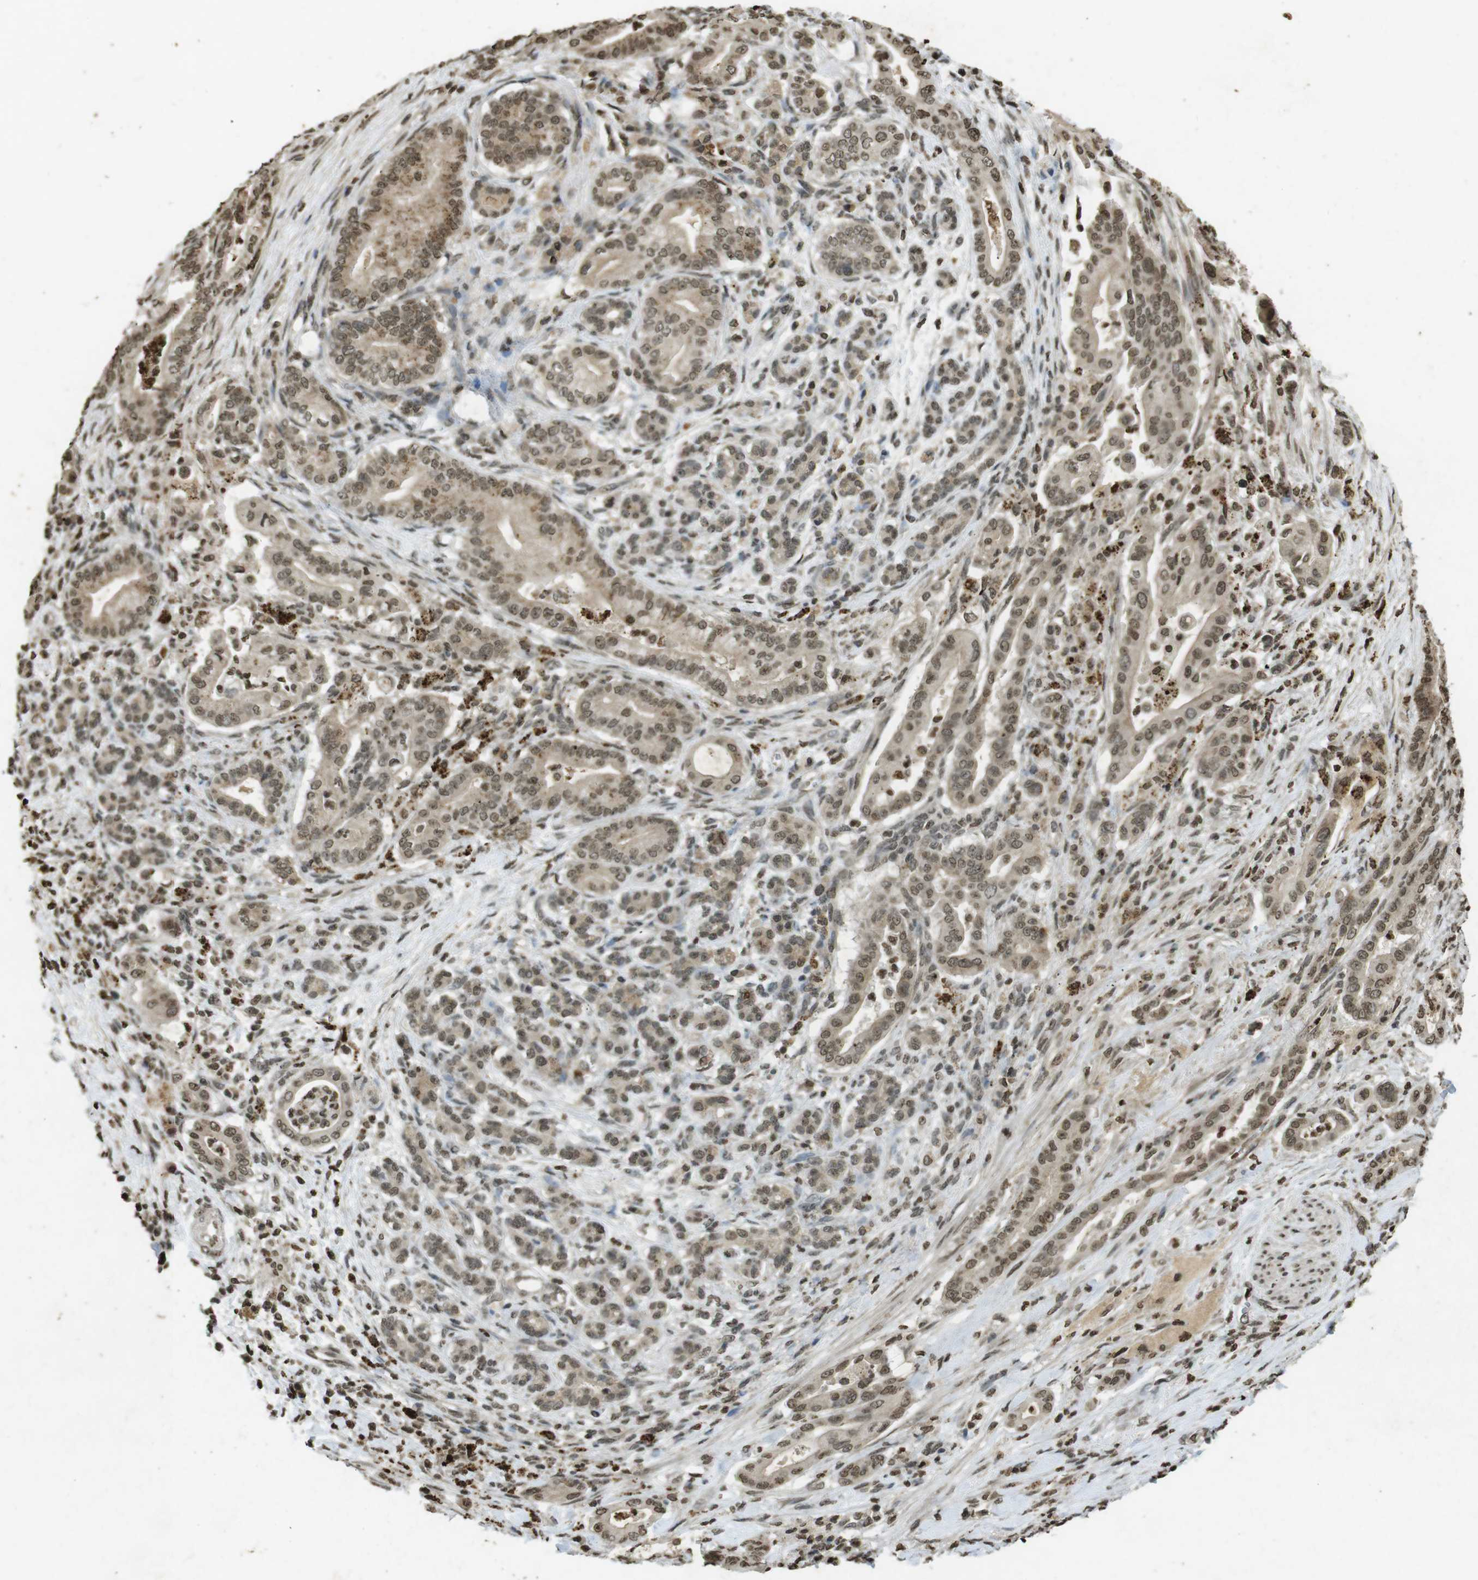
{"staining": {"intensity": "moderate", "quantity": ">75%", "location": "cytoplasmic/membranous,nuclear"}, "tissue": "pancreatic cancer", "cell_type": "Tumor cells", "image_type": "cancer", "snomed": [{"axis": "morphology", "description": "Normal tissue, NOS"}, {"axis": "morphology", "description": "Adenocarcinoma, NOS"}, {"axis": "topography", "description": "Pancreas"}], "caption": "Protein expression analysis of human pancreatic adenocarcinoma reveals moderate cytoplasmic/membranous and nuclear expression in about >75% of tumor cells.", "gene": "ORC4", "patient": {"sex": "male", "age": 63}}